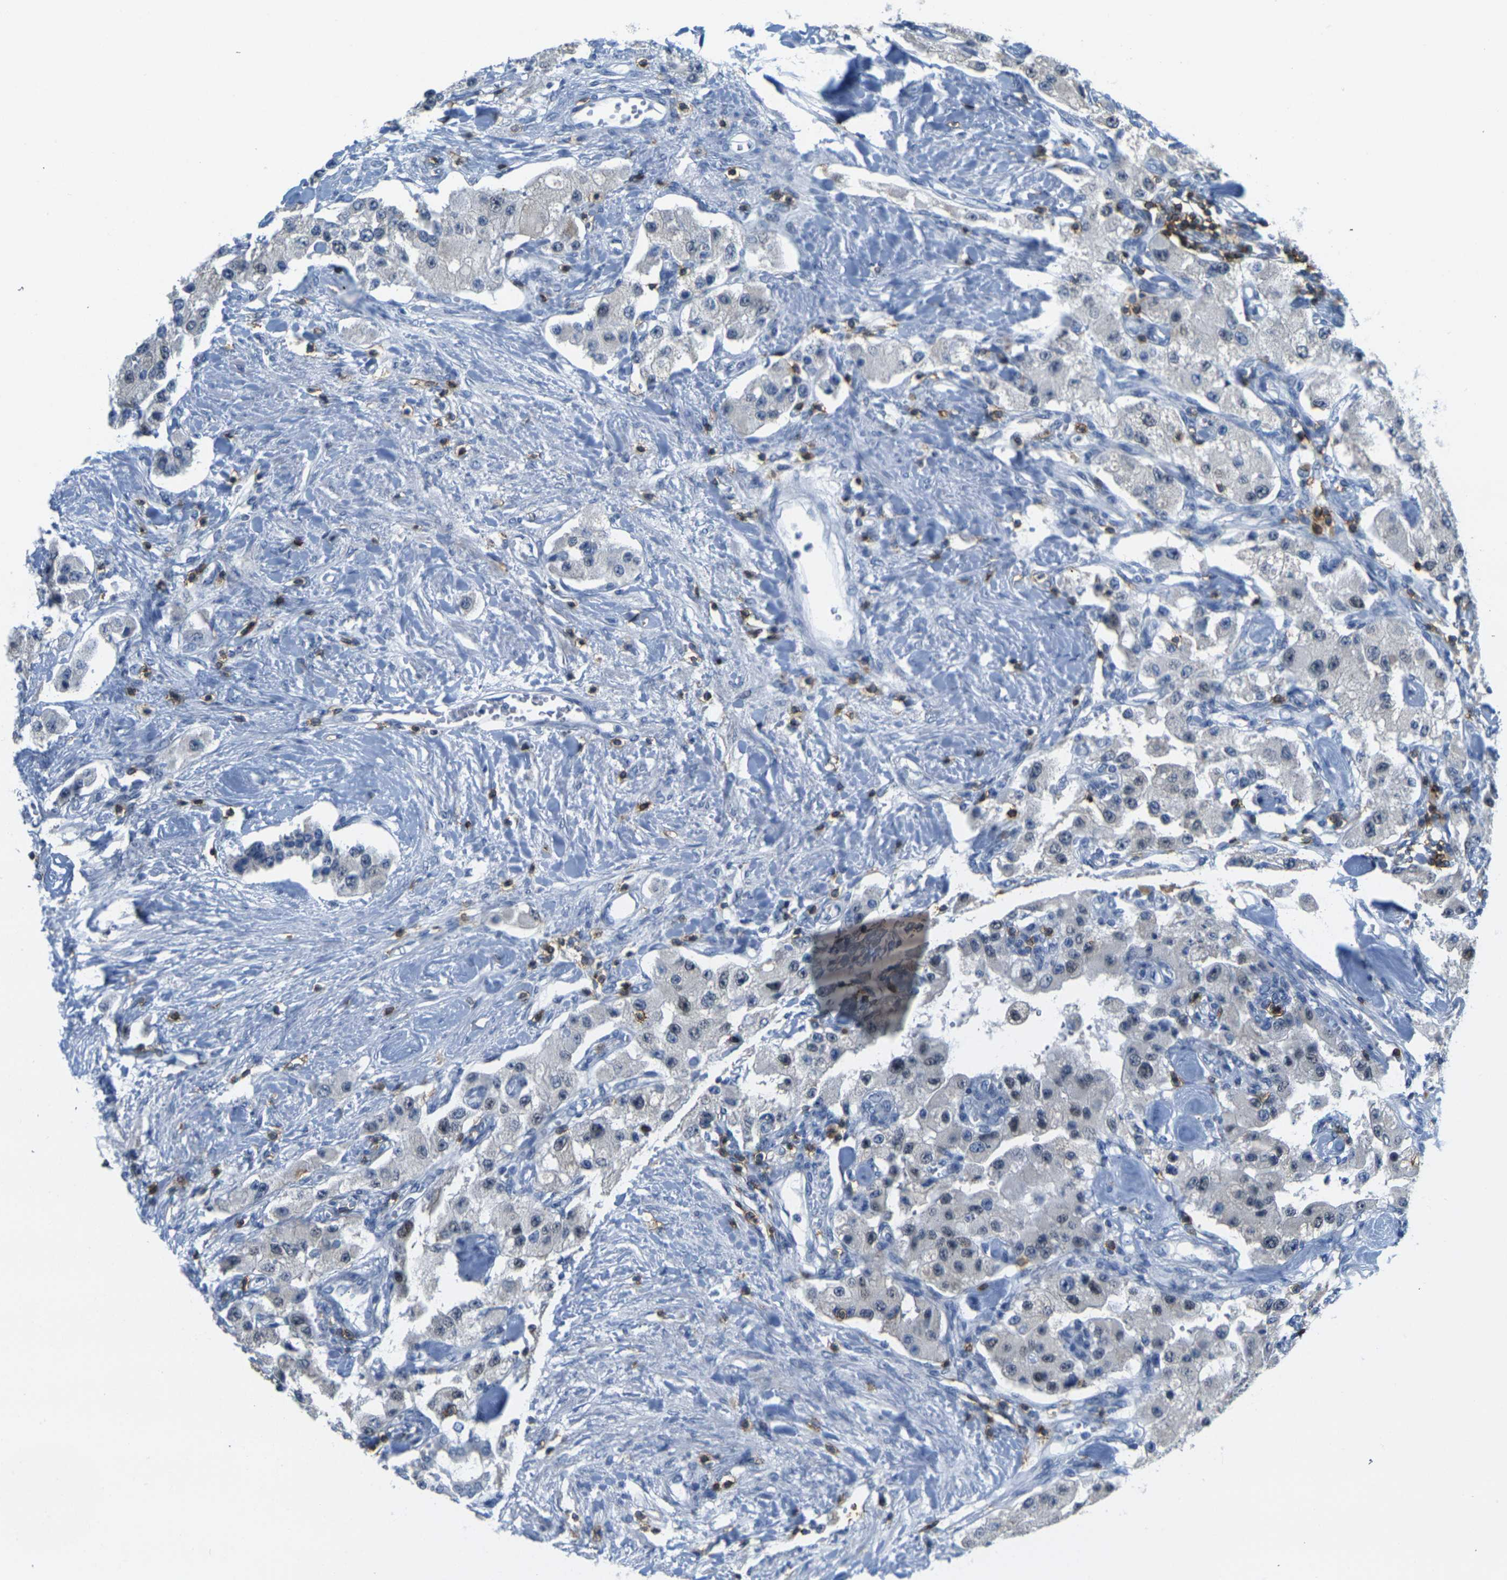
{"staining": {"intensity": "negative", "quantity": "none", "location": "none"}, "tissue": "carcinoid", "cell_type": "Tumor cells", "image_type": "cancer", "snomed": [{"axis": "morphology", "description": "Carcinoid, malignant, NOS"}, {"axis": "topography", "description": "Pancreas"}], "caption": "Image shows no protein staining in tumor cells of carcinoid (malignant) tissue.", "gene": "CD3D", "patient": {"sex": "male", "age": 41}}